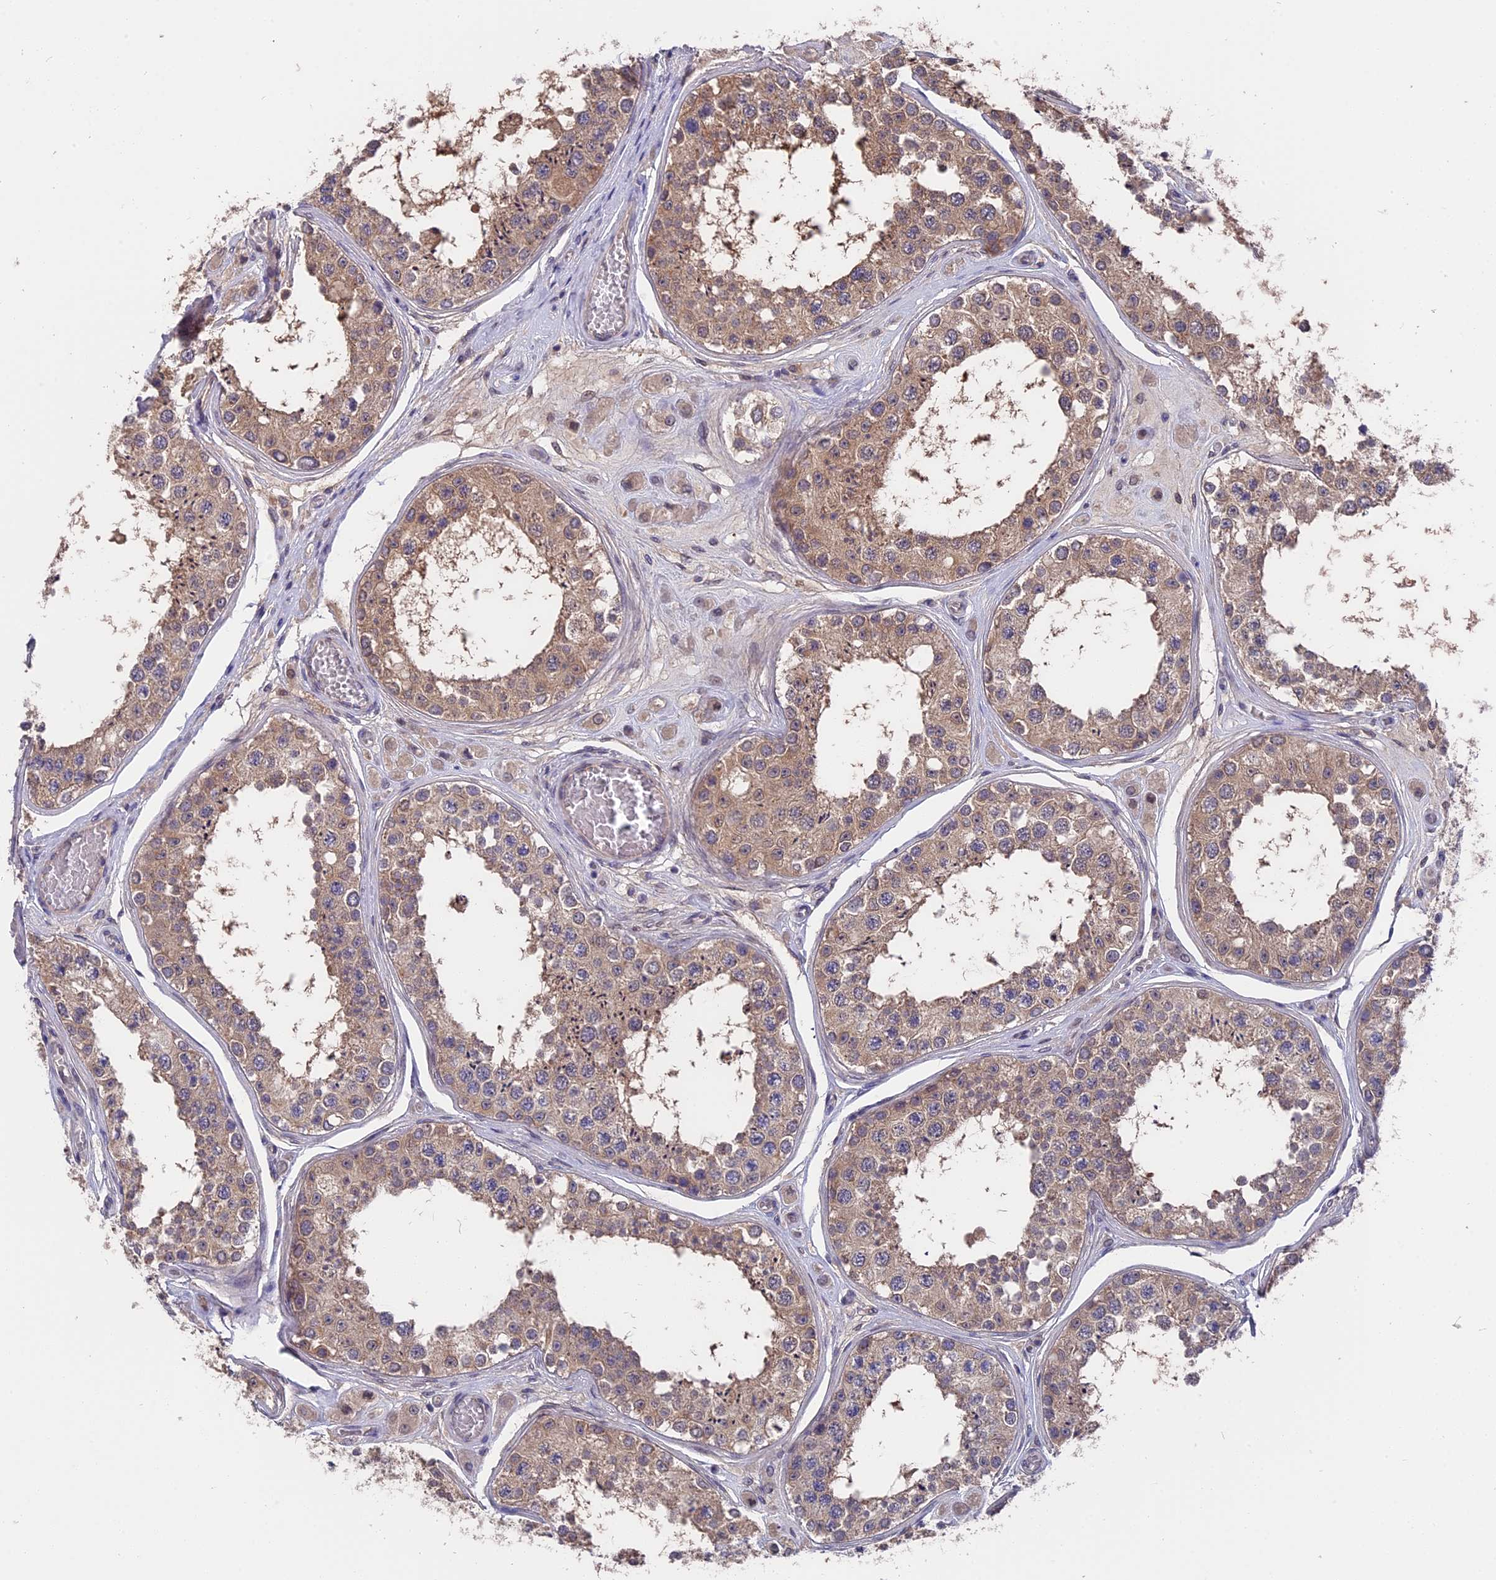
{"staining": {"intensity": "weak", "quantity": ">75%", "location": "cytoplasmic/membranous"}, "tissue": "testis", "cell_type": "Cells in seminiferous ducts", "image_type": "normal", "snomed": [{"axis": "morphology", "description": "Normal tissue, NOS"}, {"axis": "topography", "description": "Testis"}], "caption": "Normal testis was stained to show a protein in brown. There is low levels of weak cytoplasmic/membranous expression in approximately >75% of cells in seminiferous ducts.", "gene": "ZCCHC2", "patient": {"sex": "male", "age": 25}}